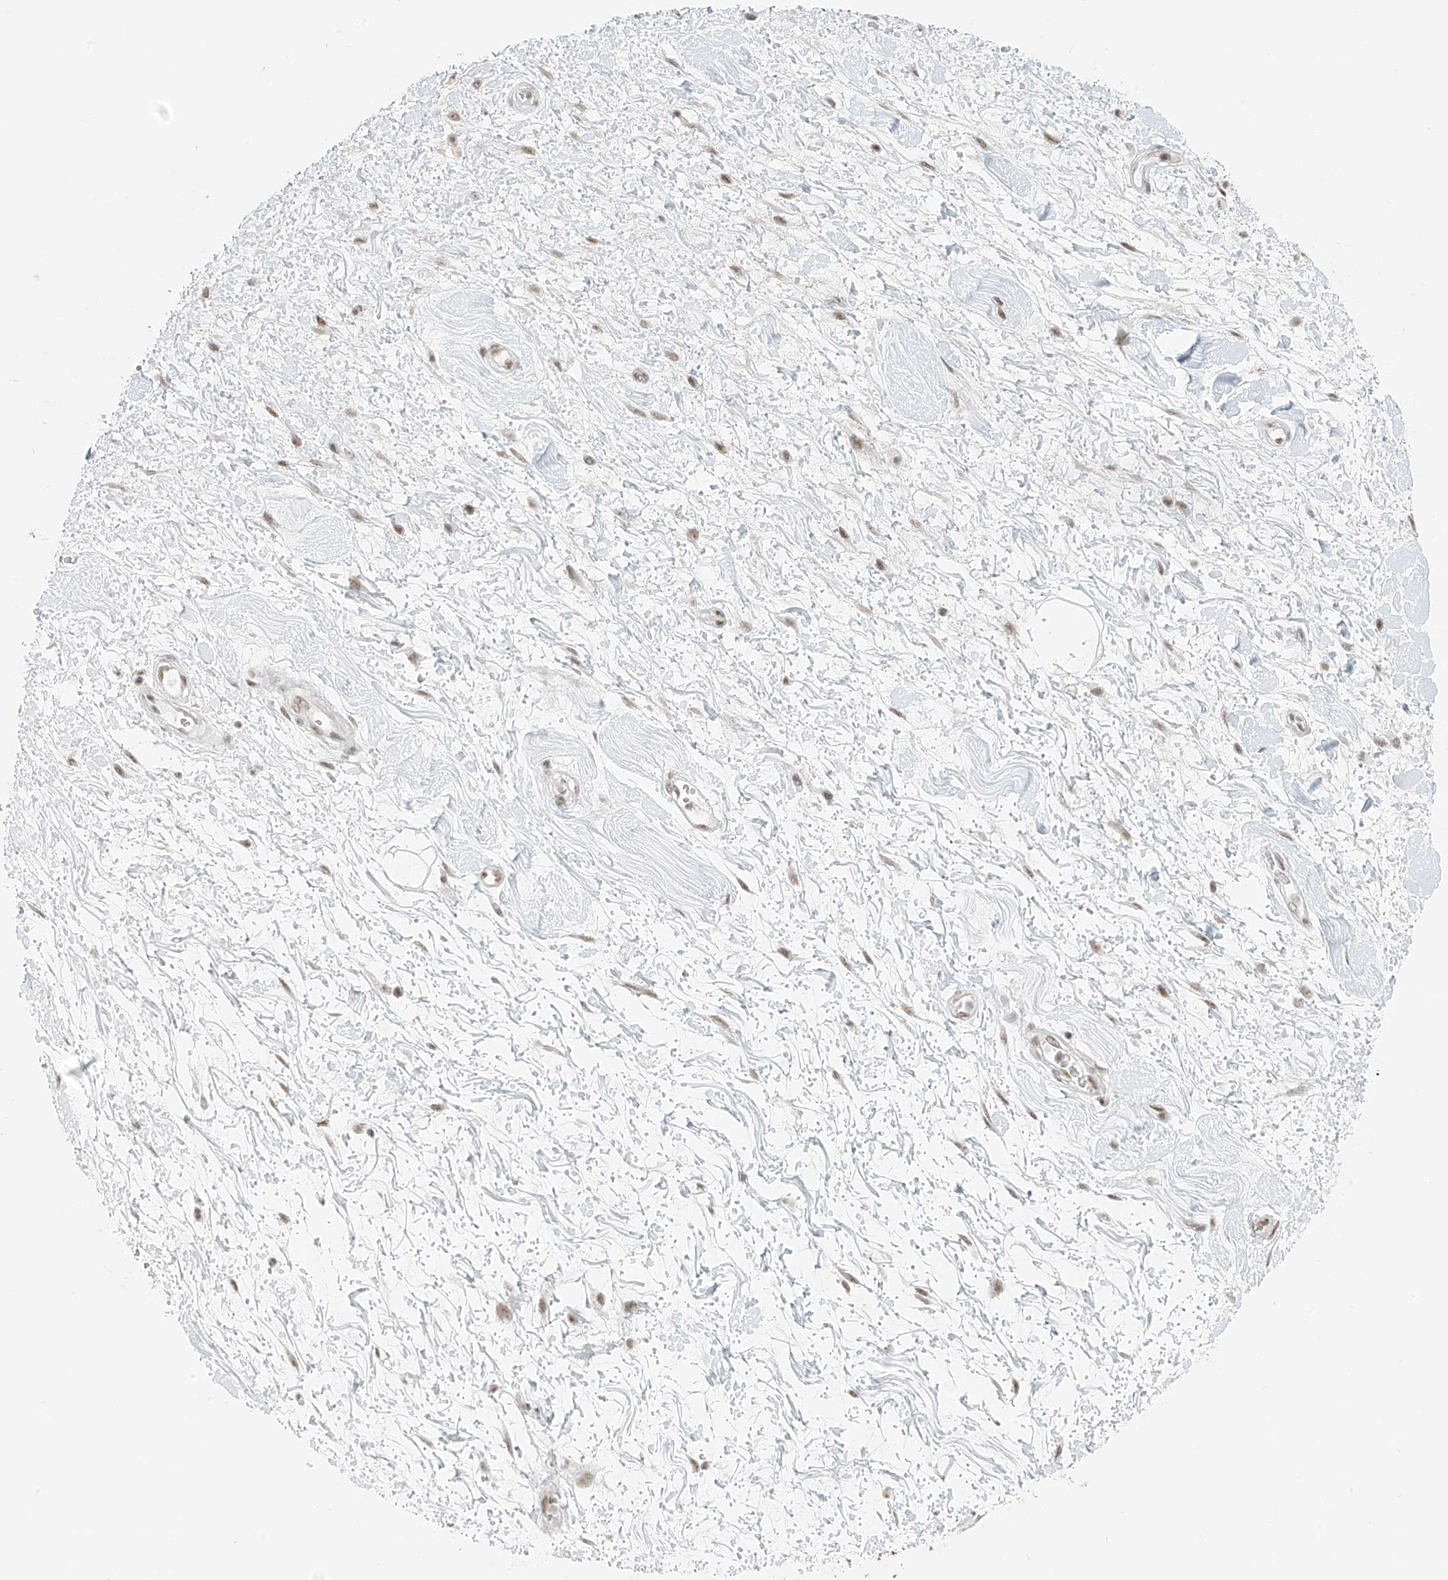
{"staining": {"intensity": "moderate", "quantity": ">75%", "location": "nuclear"}, "tissue": "soft tissue", "cell_type": "Fibroblasts", "image_type": "normal", "snomed": [{"axis": "morphology", "description": "Normal tissue, NOS"}, {"axis": "morphology", "description": "Adenocarcinoma, NOS"}, {"axis": "topography", "description": "Pancreas"}, {"axis": "topography", "description": "Peripheral nerve tissue"}], "caption": "Immunohistochemistry histopathology image of benign human soft tissue stained for a protein (brown), which exhibits medium levels of moderate nuclear positivity in about >75% of fibroblasts.", "gene": "WRNIP1", "patient": {"sex": "male", "age": 59}}